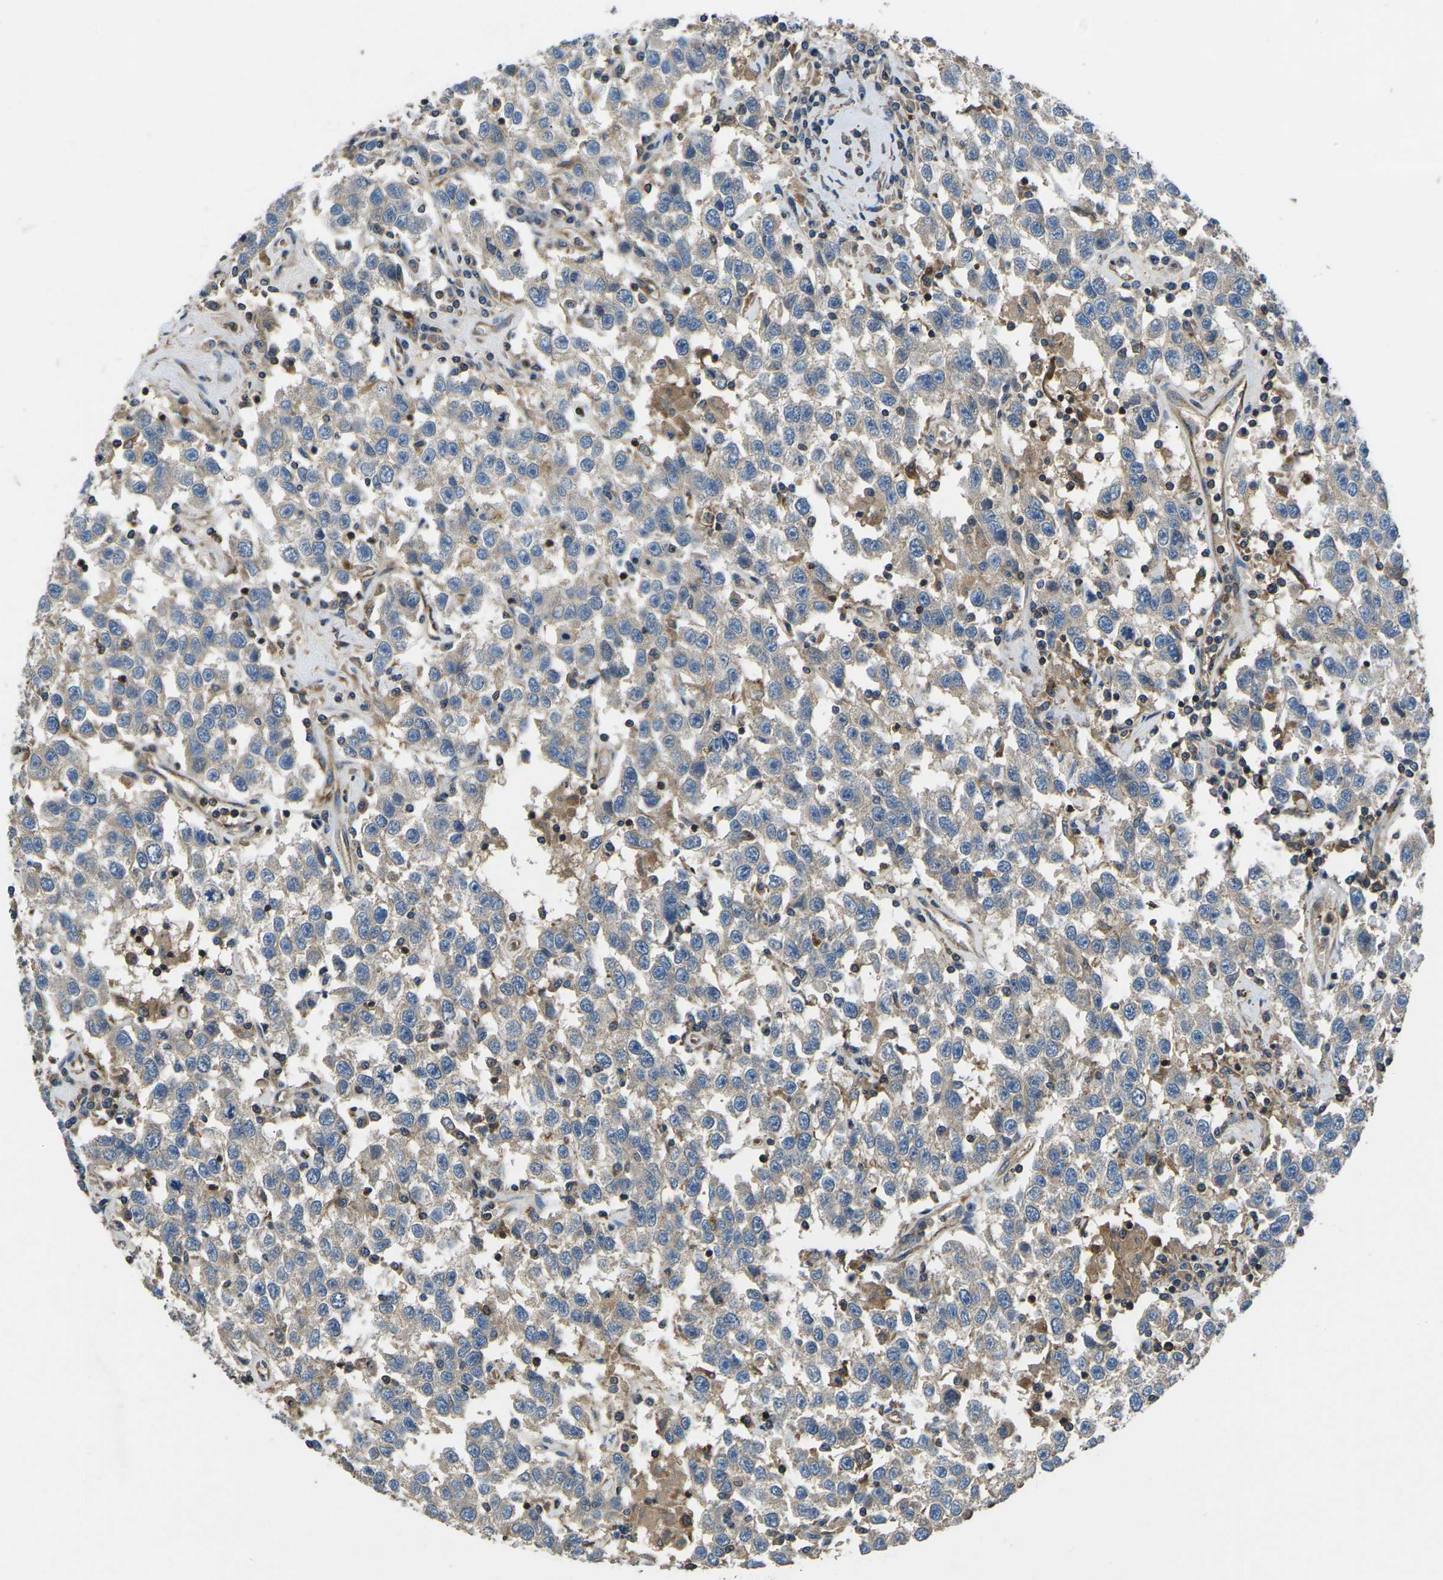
{"staining": {"intensity": "weak", "quantity": "<25%", "location": "cytoplasmic/membranous"}, "tissue": "testis cancer", "cell_type": "Tumor cells", "image_type": "cancer", "snomed": [{"axis": "morphology", "description": "Seminoma, NOS"}, {"axis": "topography", "description": "Testis"}], "caption": "Testis cancer (seminoma) was stained to show a protein in brown. There is no significant staining in tumor cells.", "gene": "KCNJ15", "patient": {"sex": "male", "age": 41}}